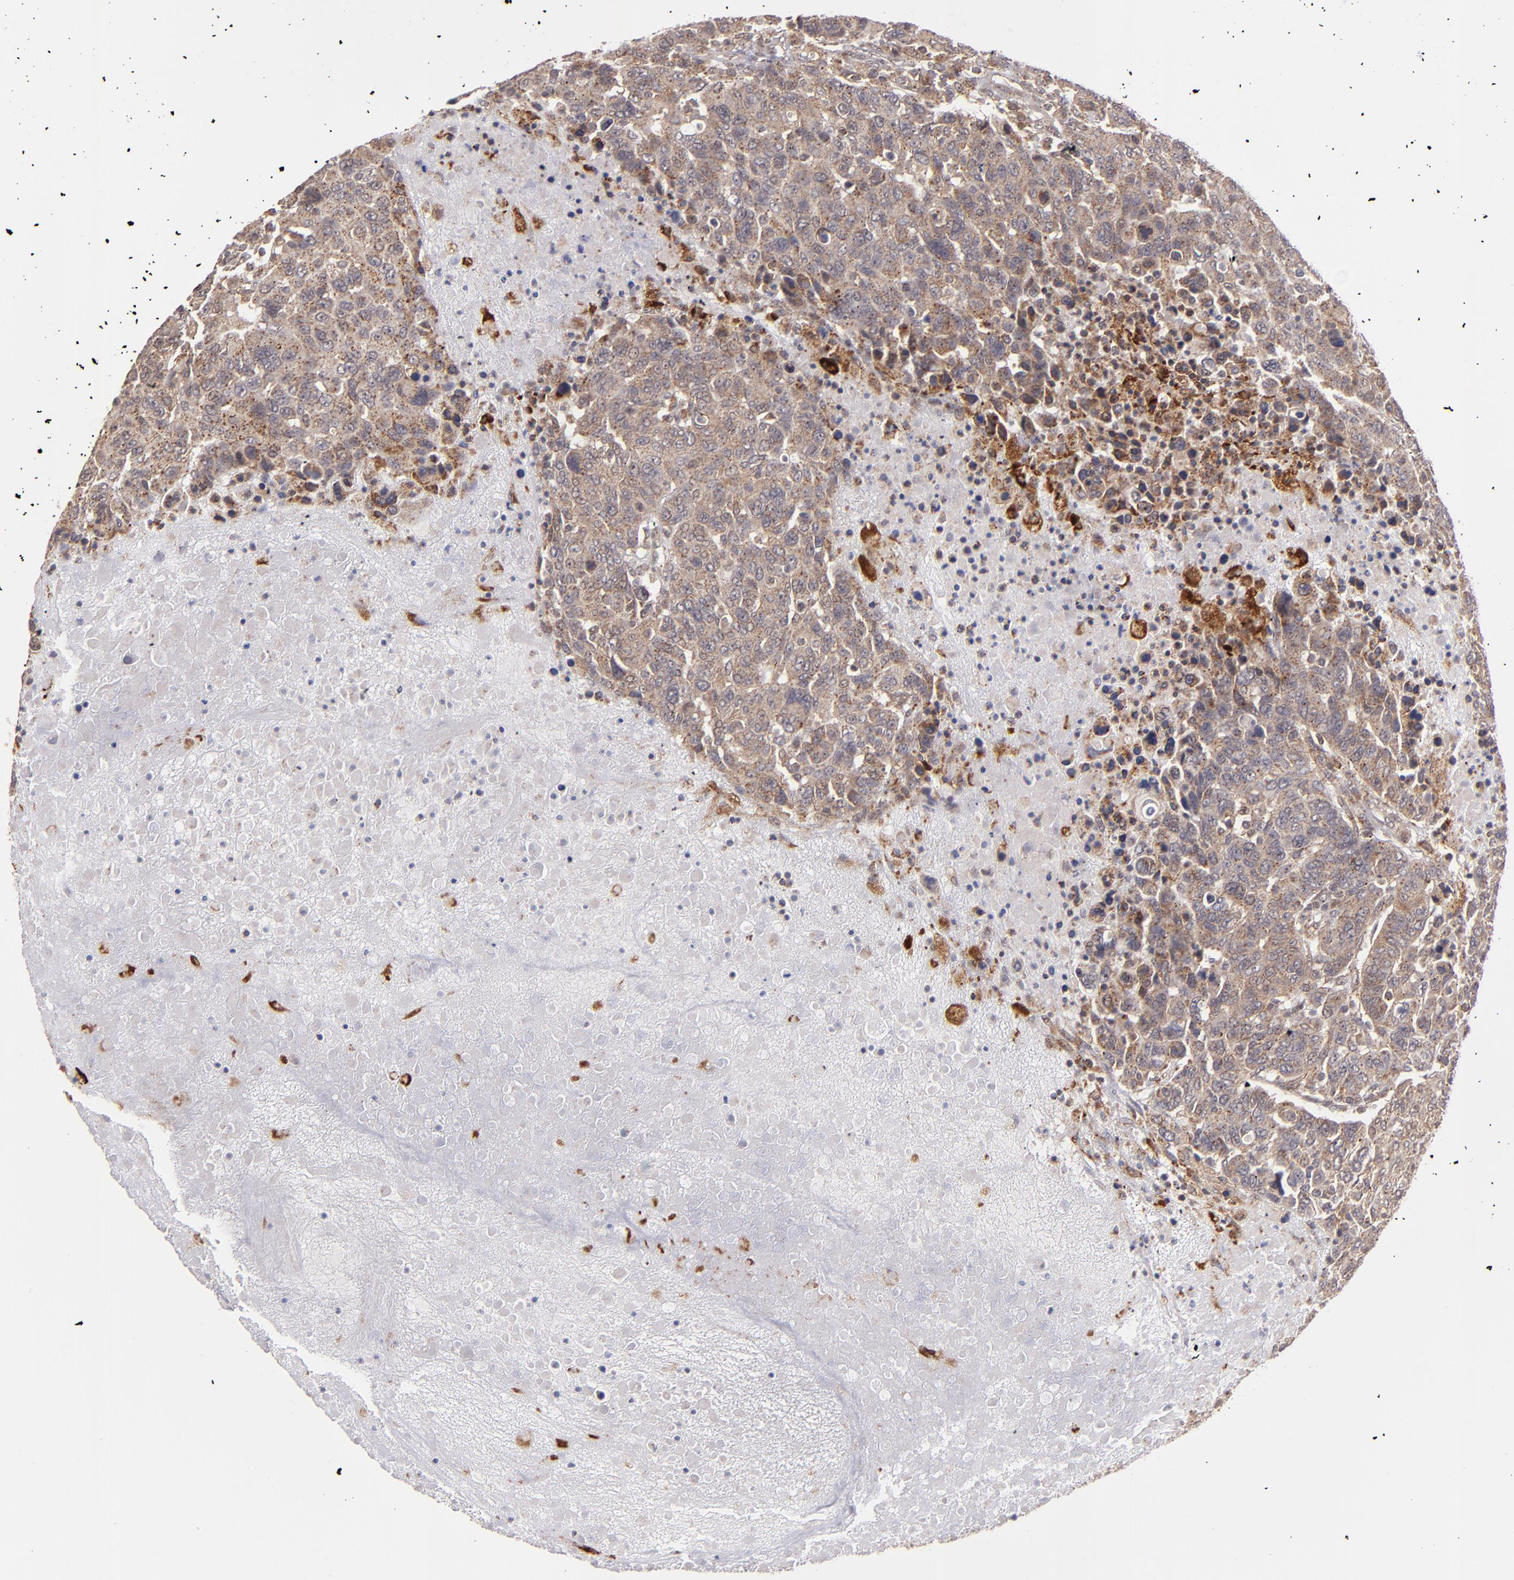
{"staining": {"intensity": "moderate", "quantity": ">75%", "location": "cytoplasmic/membranous"}, "tissue": "breast cancer", "cell_type": "Tumor cells", "image_type": "cancer", "snomed": [{"axis": "morphology", "description": "Duct carcinoma"}, {"axis": "topography", "description": "Breast"}], "caption": "Immunohistochemical staining of breast cancer exhibits moderate cytoplasmic/membranous protein expression in about >75% of tumor cells. (Stains: DAB (3,3'-diaminobenzidine) in brown, nuclei in blue, Microscopy: brightfield microscopy at high magnification).", "gene": "ZFYVE1", "patient": {"sex": "female", "age": 37}}